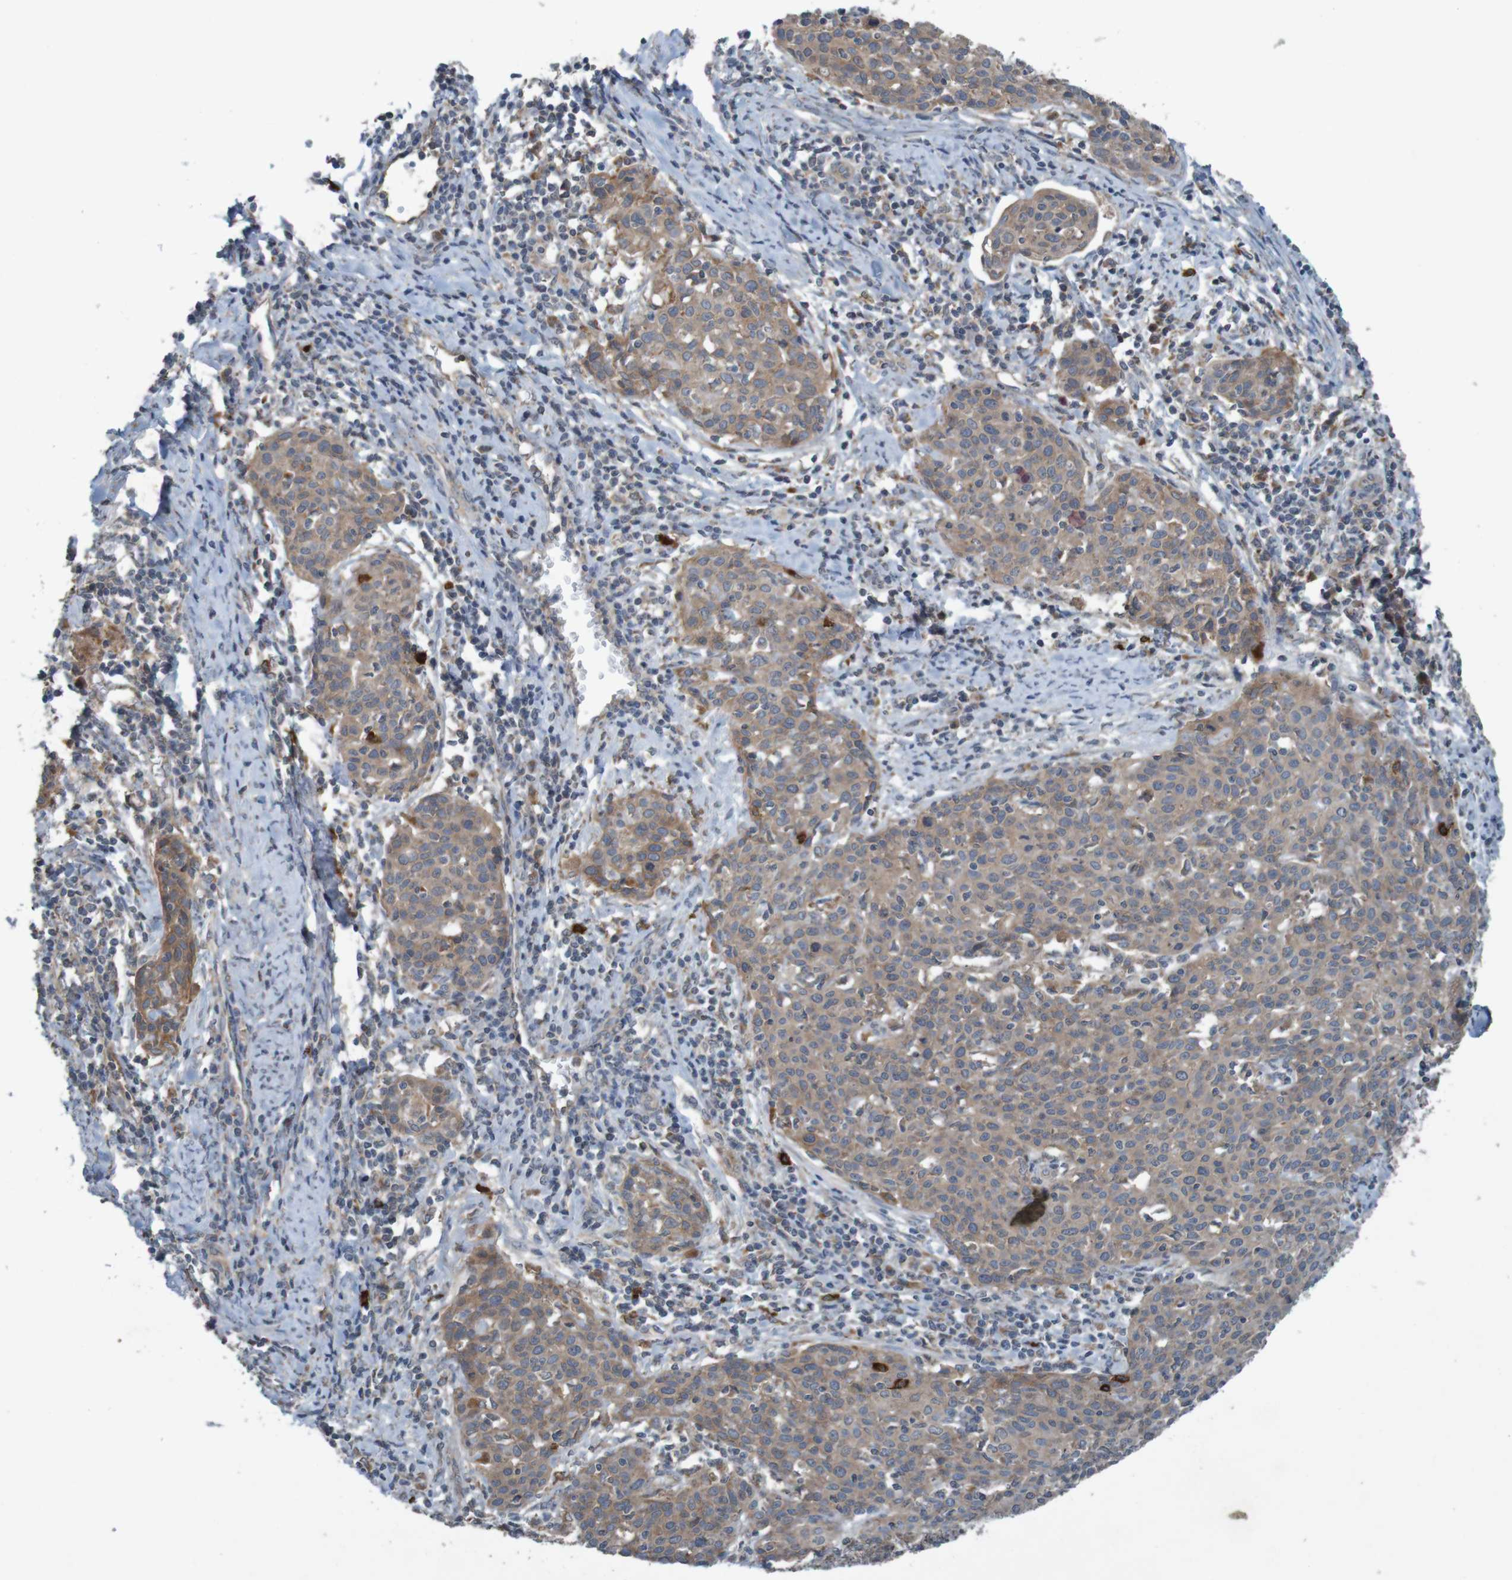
{"staining": {"intensity": "moderate", "quantity": ">75%", "location": "cytoplasmic/membranous"}, "tissue": "cervical cancer", "cell_type": "Tumor cells", "image_type": "cancer", "snomed": [{"axis": "morphology", "description": "Squamous cell carcinoma, NOS"}, {"axis": "topography", "description": "Cervix"}], "caption": "Cervical cancer (squamous cell carcinoma) stained with immunohistochemistry demonstrates moderate cytoplasmic/membranous staining in approximately >75% of tumor cells.", "gene": "B3GAT2", "patient": {"sex": "female", "age": 38}}